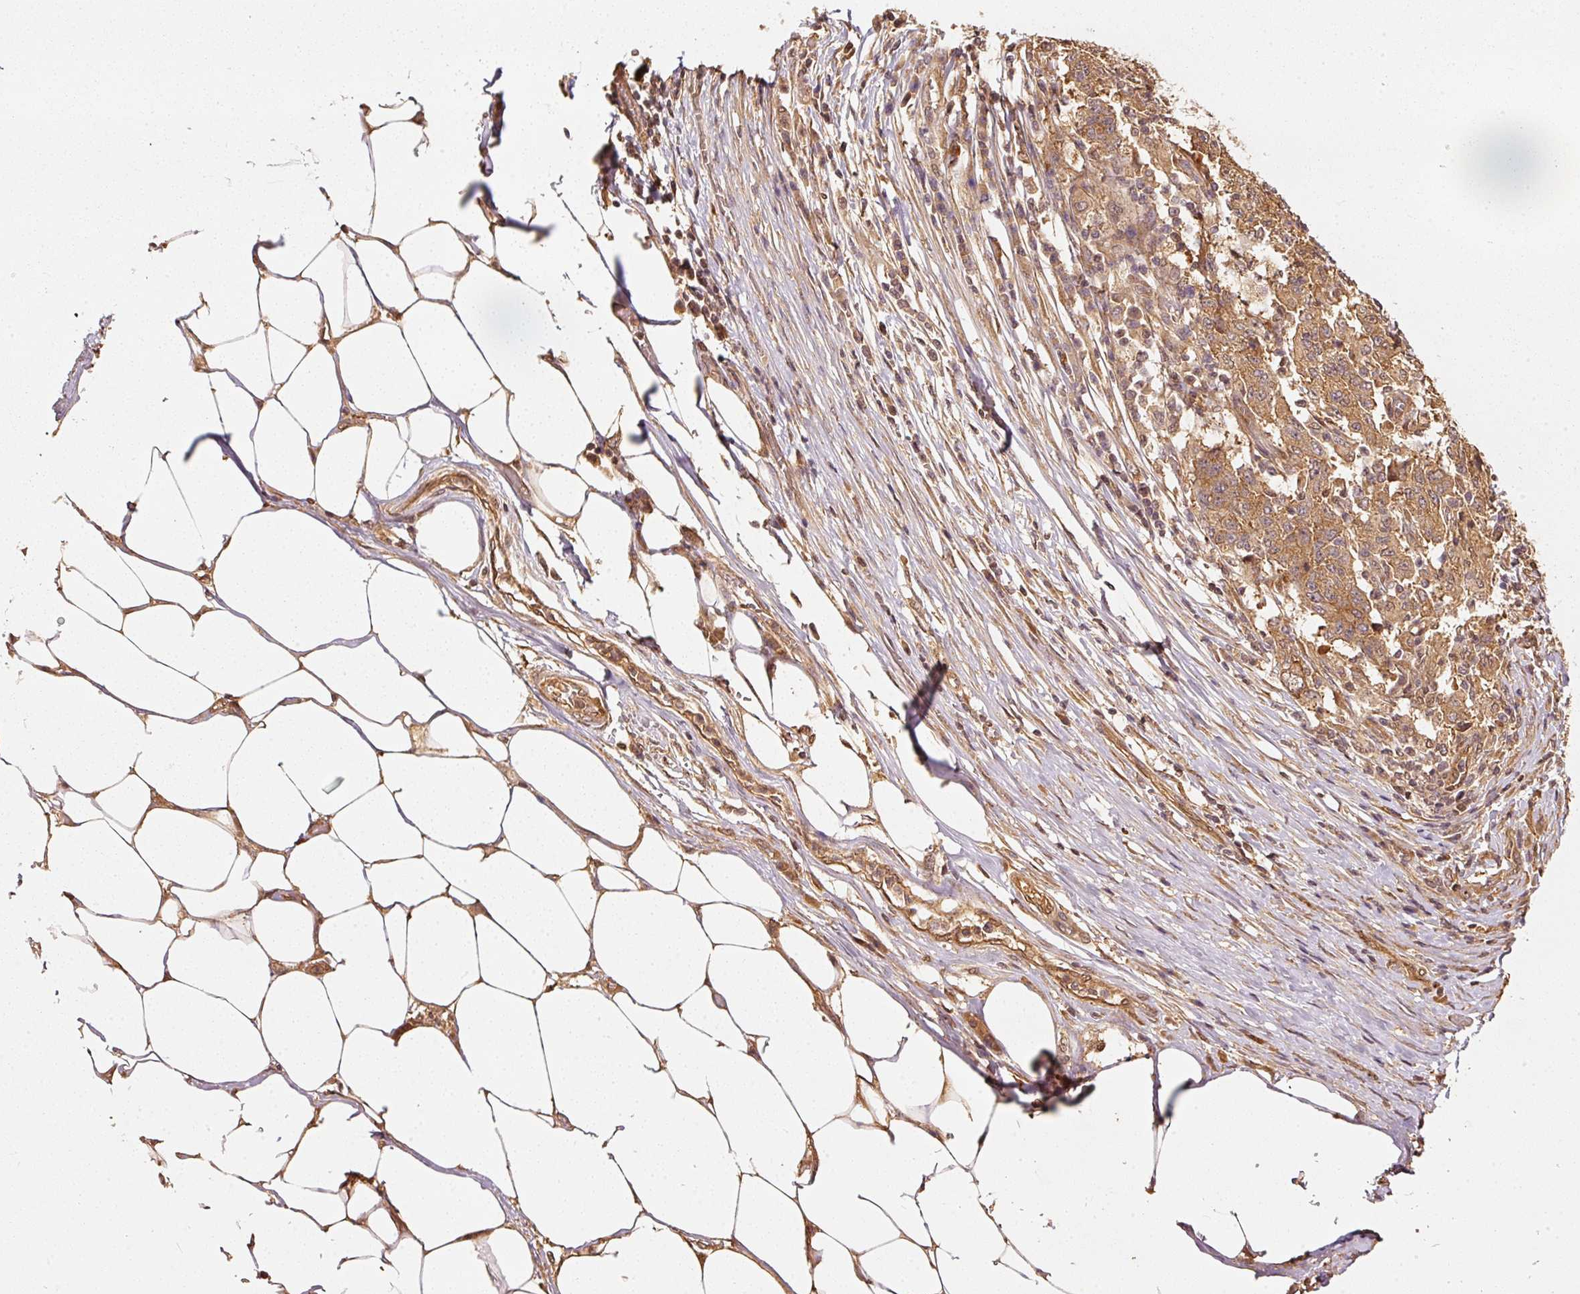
{"staining": {"intensity": "moderate", "quantity": ">75%", "location": "cytoplasmic/membranous"}, "tissue": "stomach cancer", "cell_type": "Tumor cells", "image_type": "cancer", "snomed": [{"axis": "morphology", "description": "Adenocarcinoma, NOS"}, {"axis": "topography", "description": "Stomach"}], "caption": "Immunohistochemical staining of stomach cancer shows medium levels of moderate cytoplasmic/membranous staining in approximately >75% of tumor cells.", "gene": "STAU1", "patient": {"sex": "male", "age": 59}}